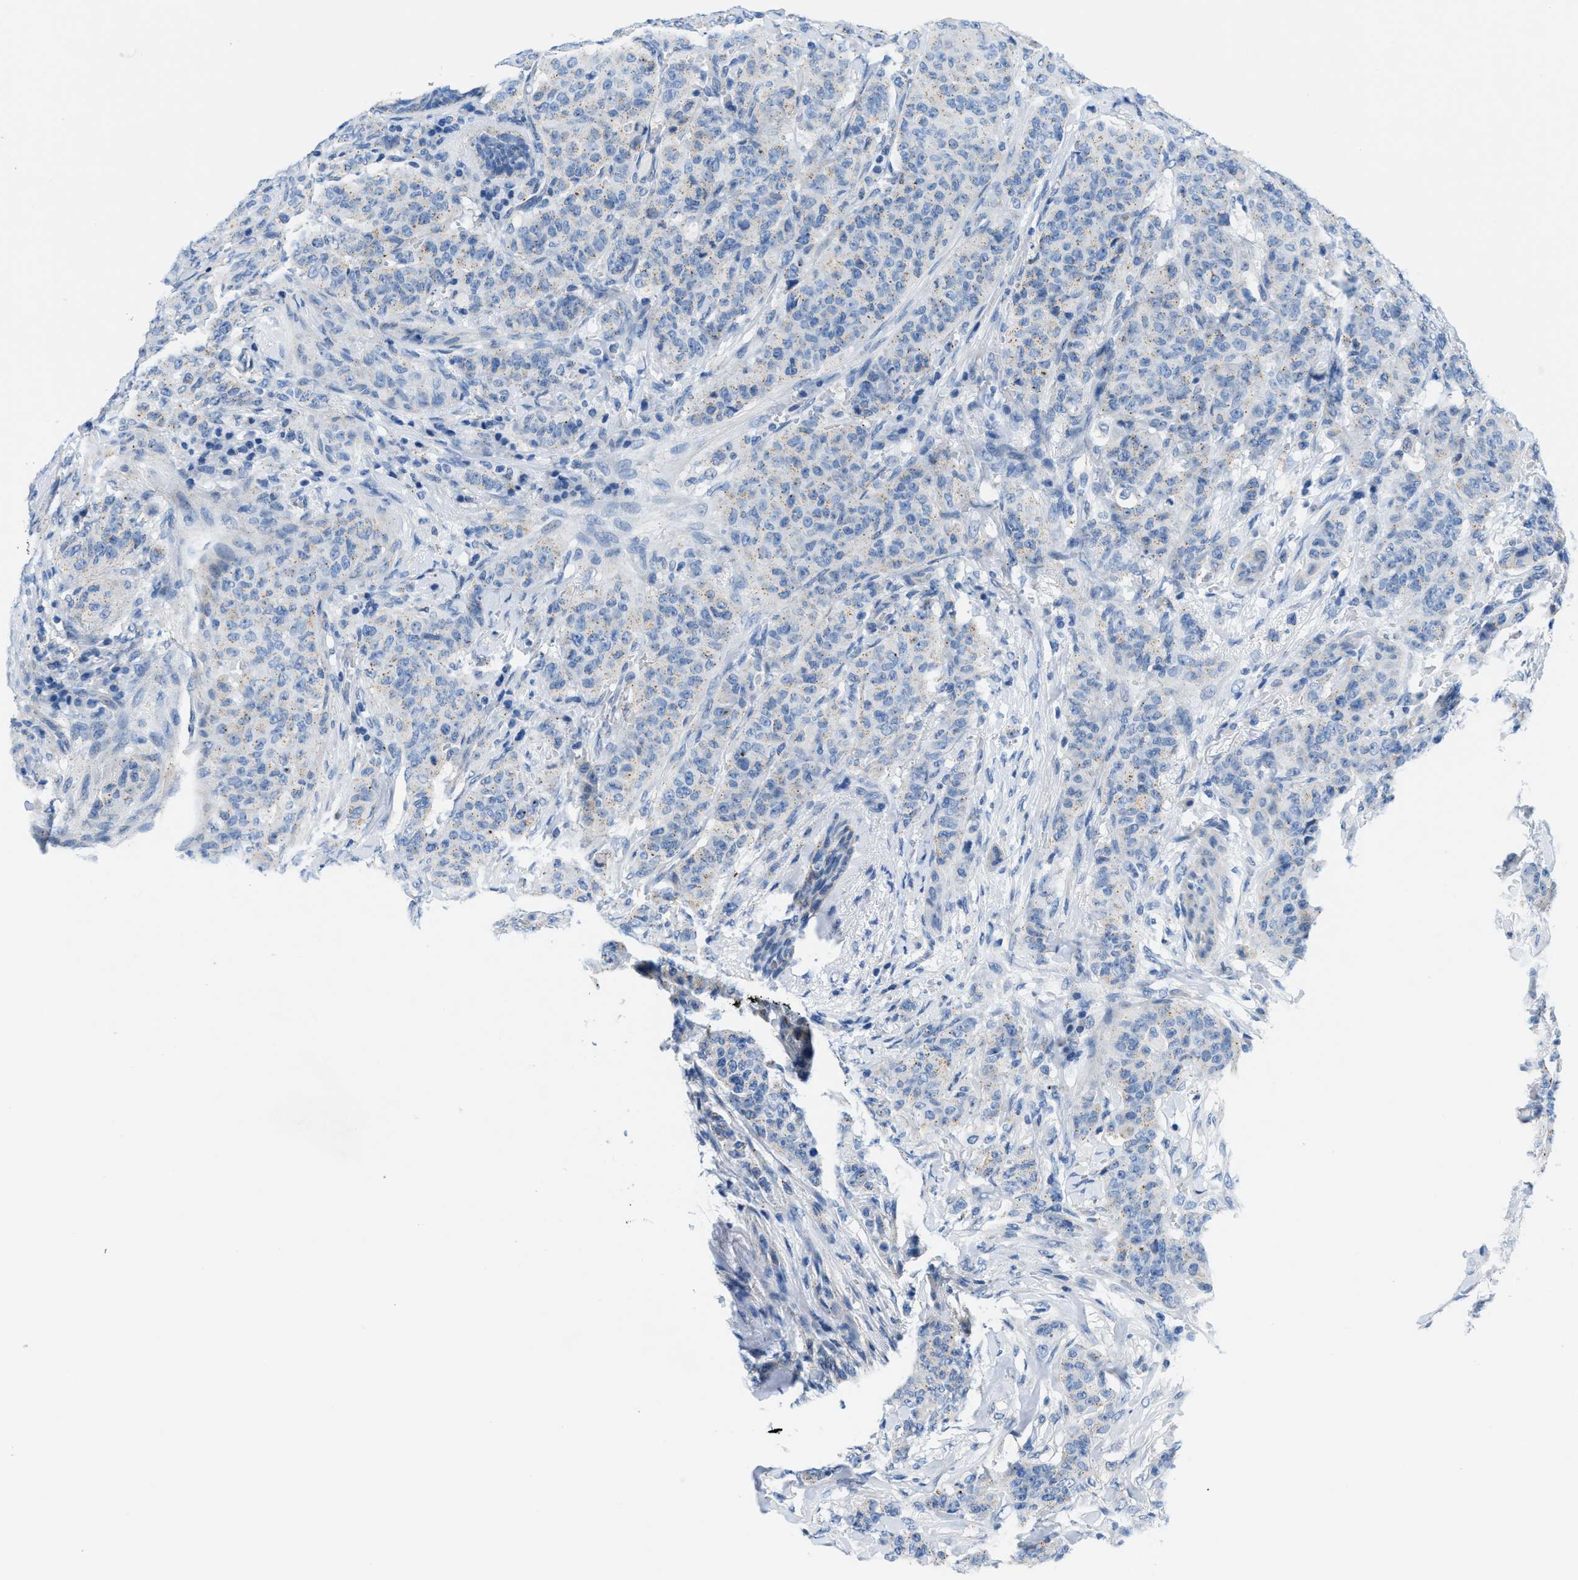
{"staining": {"intensity": "weak", "quantity": "<25%", "location": "cytoplasmic/membranous"}, "tissue": "breast cancer", "cell_type": "Tumor cells", "image_type": "cancer", "snomed": [{"axis": "morphology", "description": "Normal tissue, NOS"}, {"axis": "morphology", "description": "Duct carcinoma"}, {"axis": "topography", "description": "Breast"}], "caption": "Tumor cells are negative for brown protein staining in invasive ductal carcinoma (breast).", "gene": "FDCSP", "patient": {"sex": "female", "age": 40}}